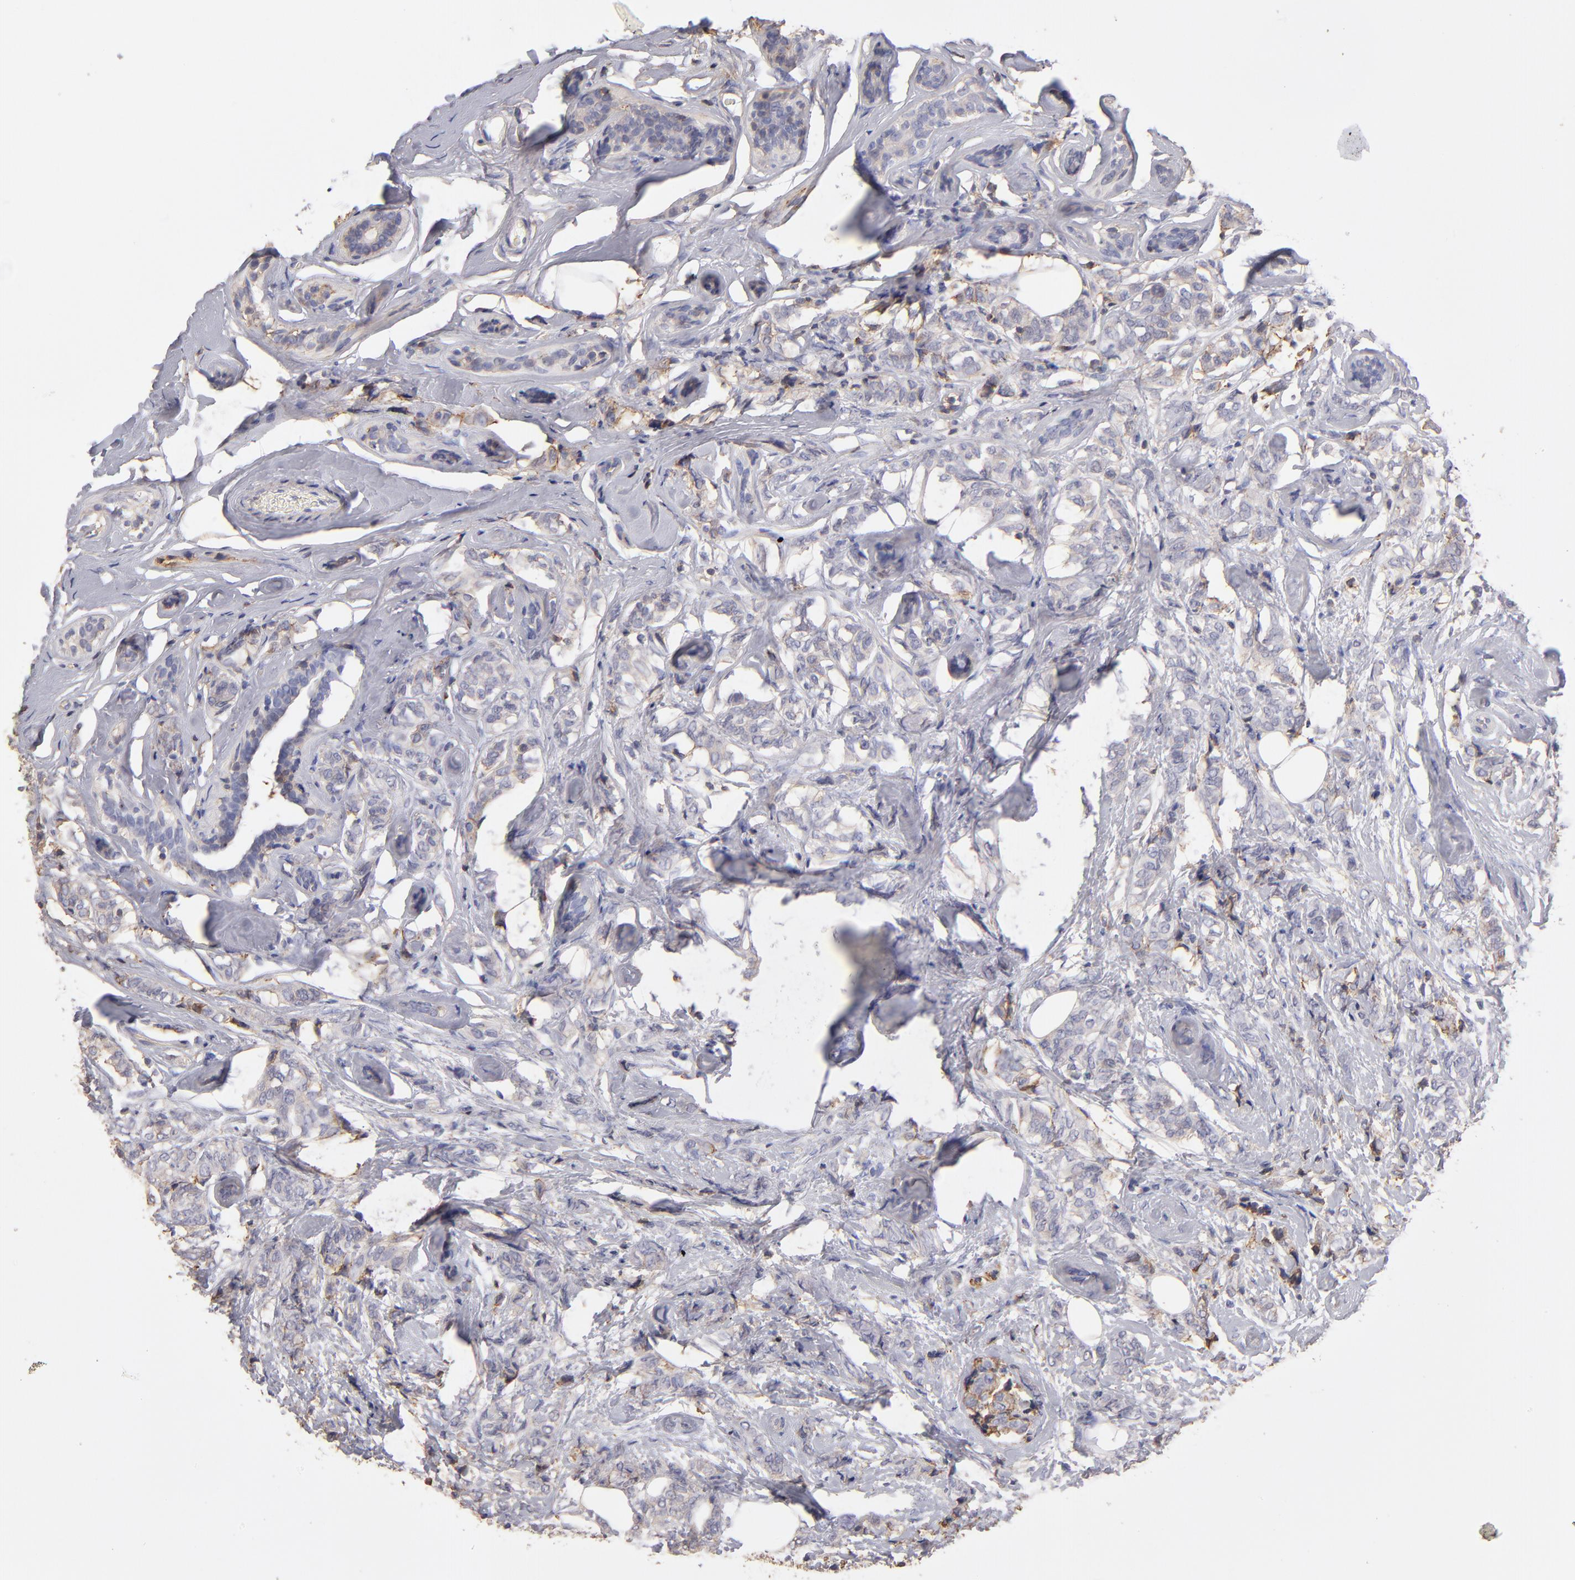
{"staining": {"intensity": "weak", "quantity": "25%-75%", "location": "cytoplasmic/membranous"}, "tissue": "breast cancer", "cell_type": "Tumor cells", "image_type": "cancer", "snomed": [{"axis": "morphology", "description": "Lobular carcinoma"}, {"axis": "topography", "description": "Breast"}], "caption": "IHC micrograph of breast cancer (lobular carcinoma) stained for a protein (brown), which exhibits low levels of weak cytoplasmic/membranous expression in approximately 25%-75% of tumor cells.", "gene": "ABCB1", "patient": {"sex": "female", "age": 60}}